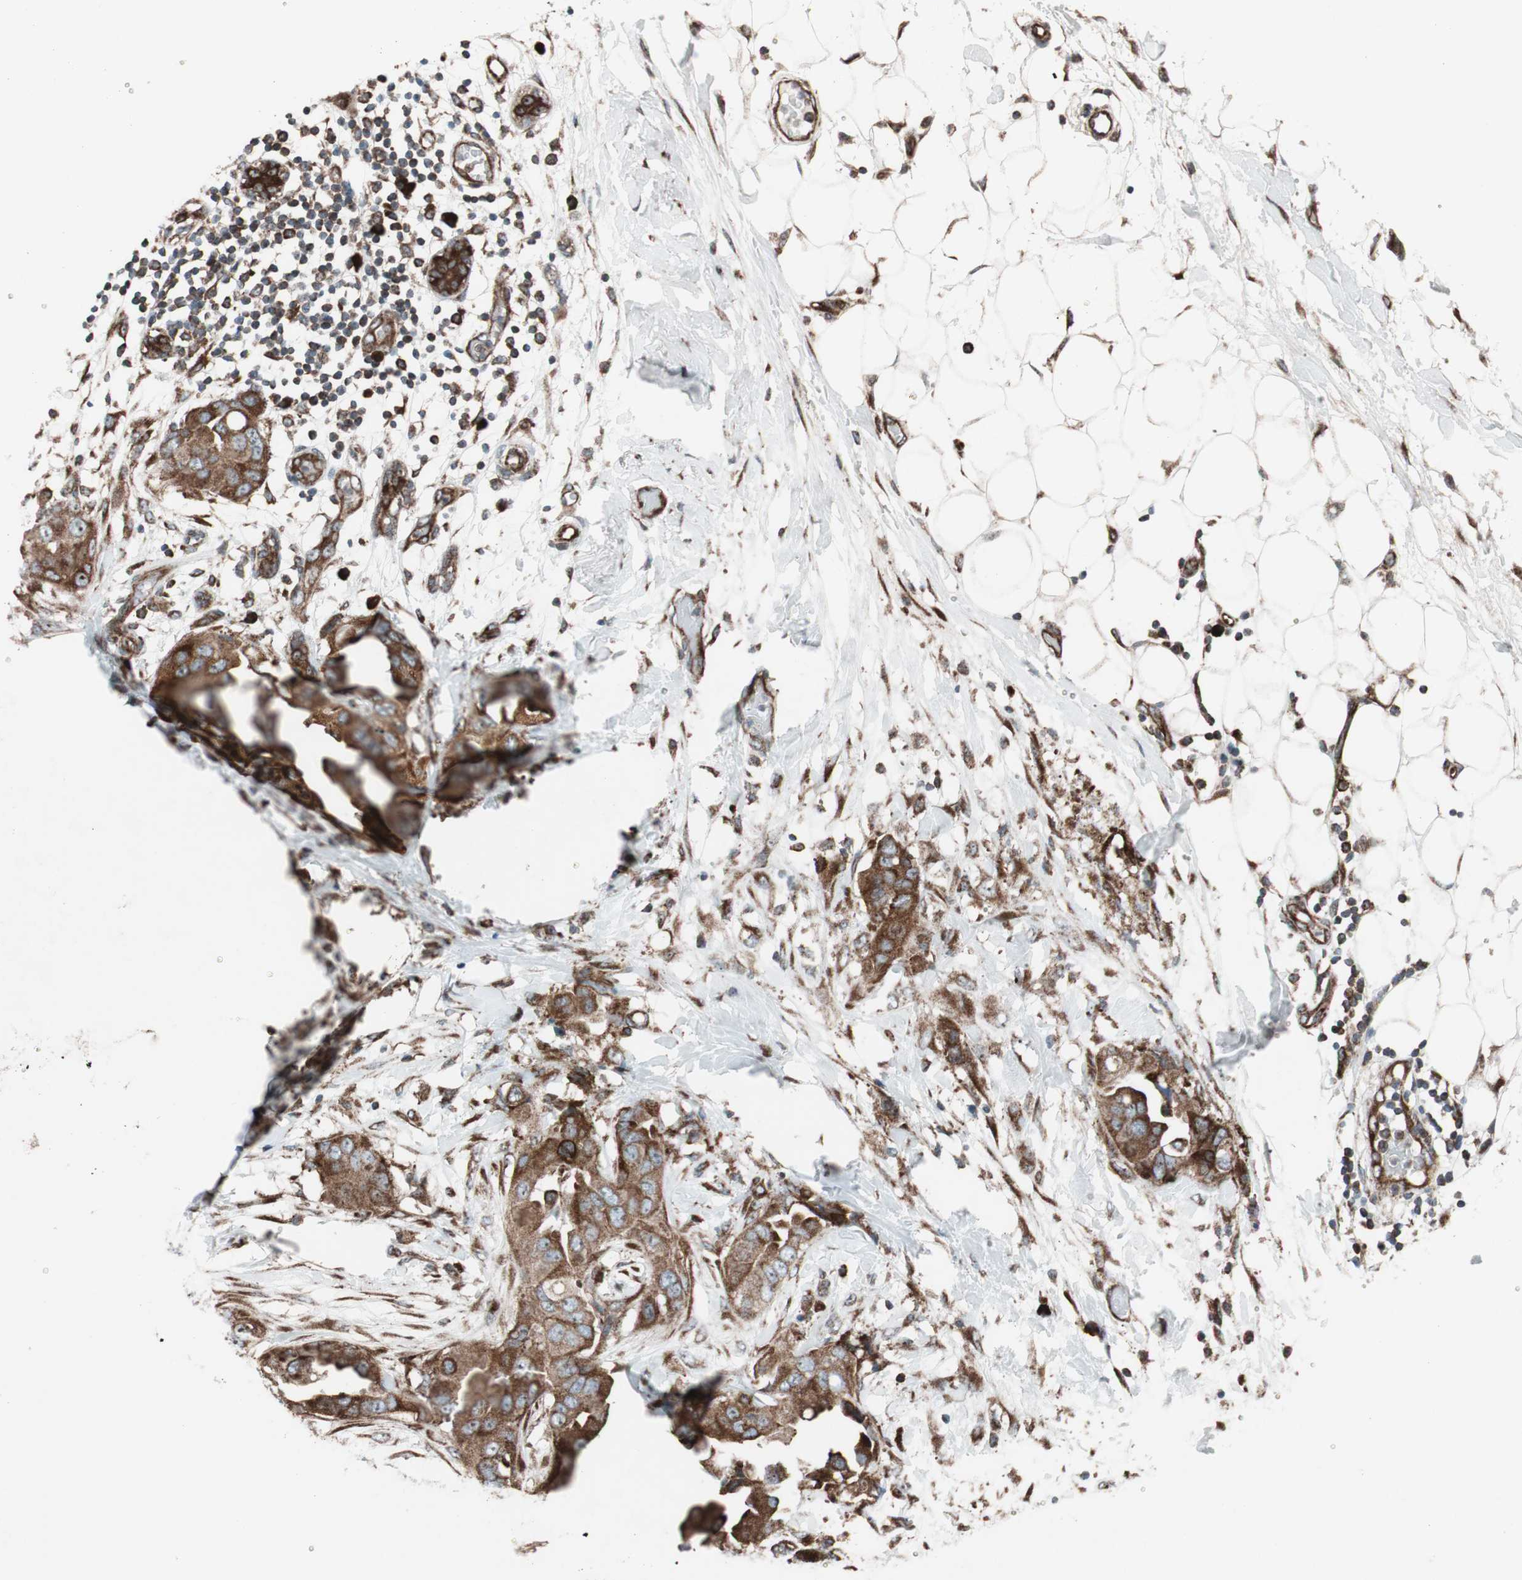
{"staining": {"intensity": "strong", "quantity": ">75%", "location": "cytoplasmic/membranous"}, "tissue": "breast cancer", "cell_type": "Tumor cells", "image_type": "cancer", "snomed": [{"axis": "morphology", "description": "Duct carcinoma"}, {"axis": "topography", "description": "Breast"}], "caption": "An immunohistochemistry photomicrograph of tumor tissue is shown. Protein staining in brown labels strong cytoplasmic/membranous positivity in breast cancer (infiltrating ductal carcinoma) within tumor cells. Using DAB (3,3'-diaminobenzidine) (brown) and hematoxylin (blue) stains, captured at high magnification using brightfield microscopy.", "gene": "CCL14", "patient": {"sex": "female", "age": 40}}